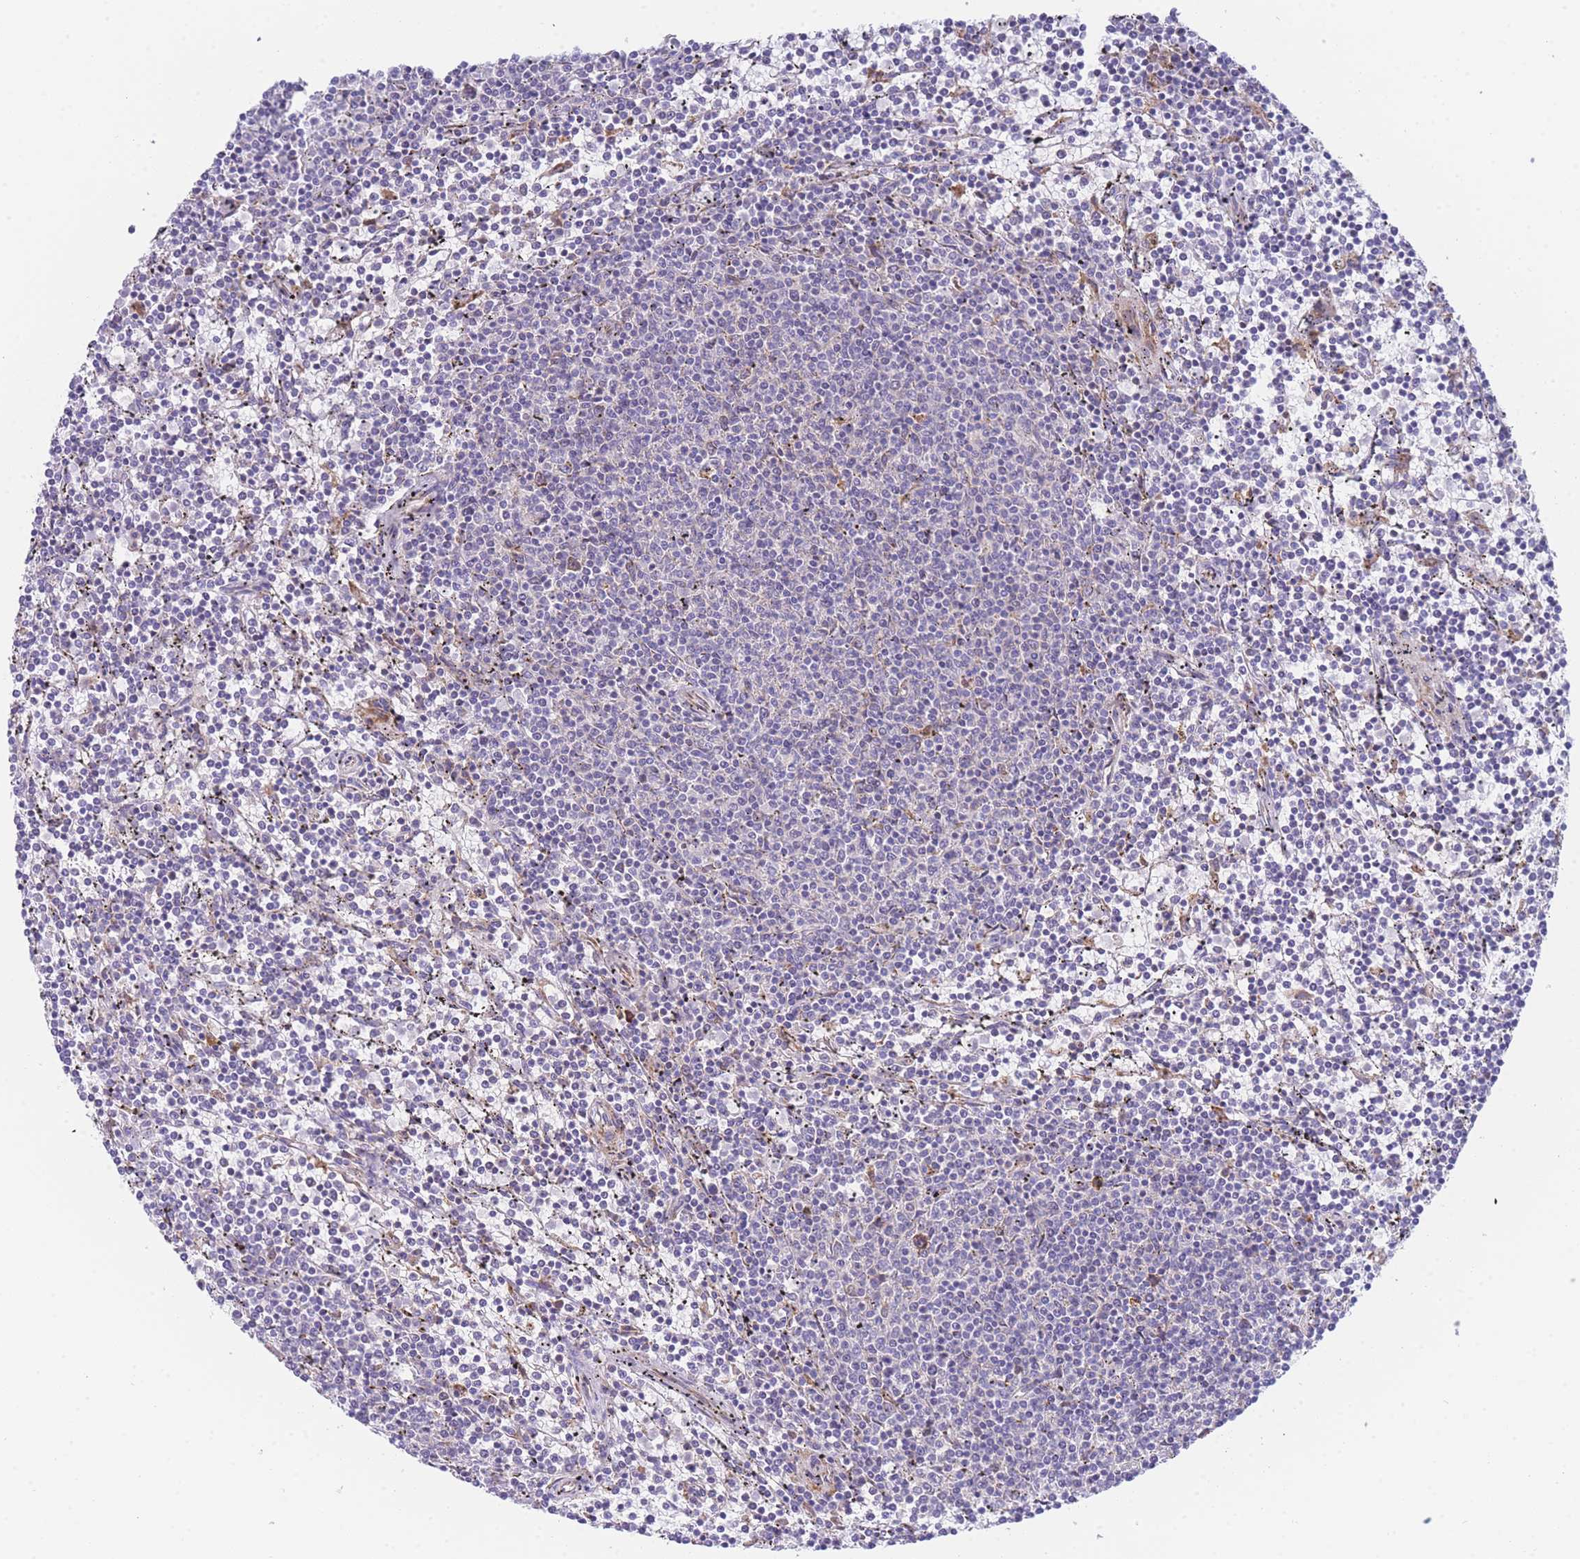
{"staining": {"intensity": "negative", "quantity": "none", "location": "none"}, "tissue": "lymphoma", "cell_type": "Tumor cells", "image_type": "cancer", "snomed": [{"axis": "morphology", "description": "Malignant lymphoma, non-Hodgkin's type, Low grade"}, {"axis": "topography", "description": "Spleen"}], "caption": "The immunohistochemistry (IHC) photomicrograph has no significant expression in tumor cells of low-grade malignant lymphoma, non-Hodgkin's type tissue. (DAB (3,3'-diaminobenzidine) IHC visualized using brightfield microscopy, high magnification).", "gene": "ZNF510", "patient": {"sex": "female", "age": 50}}